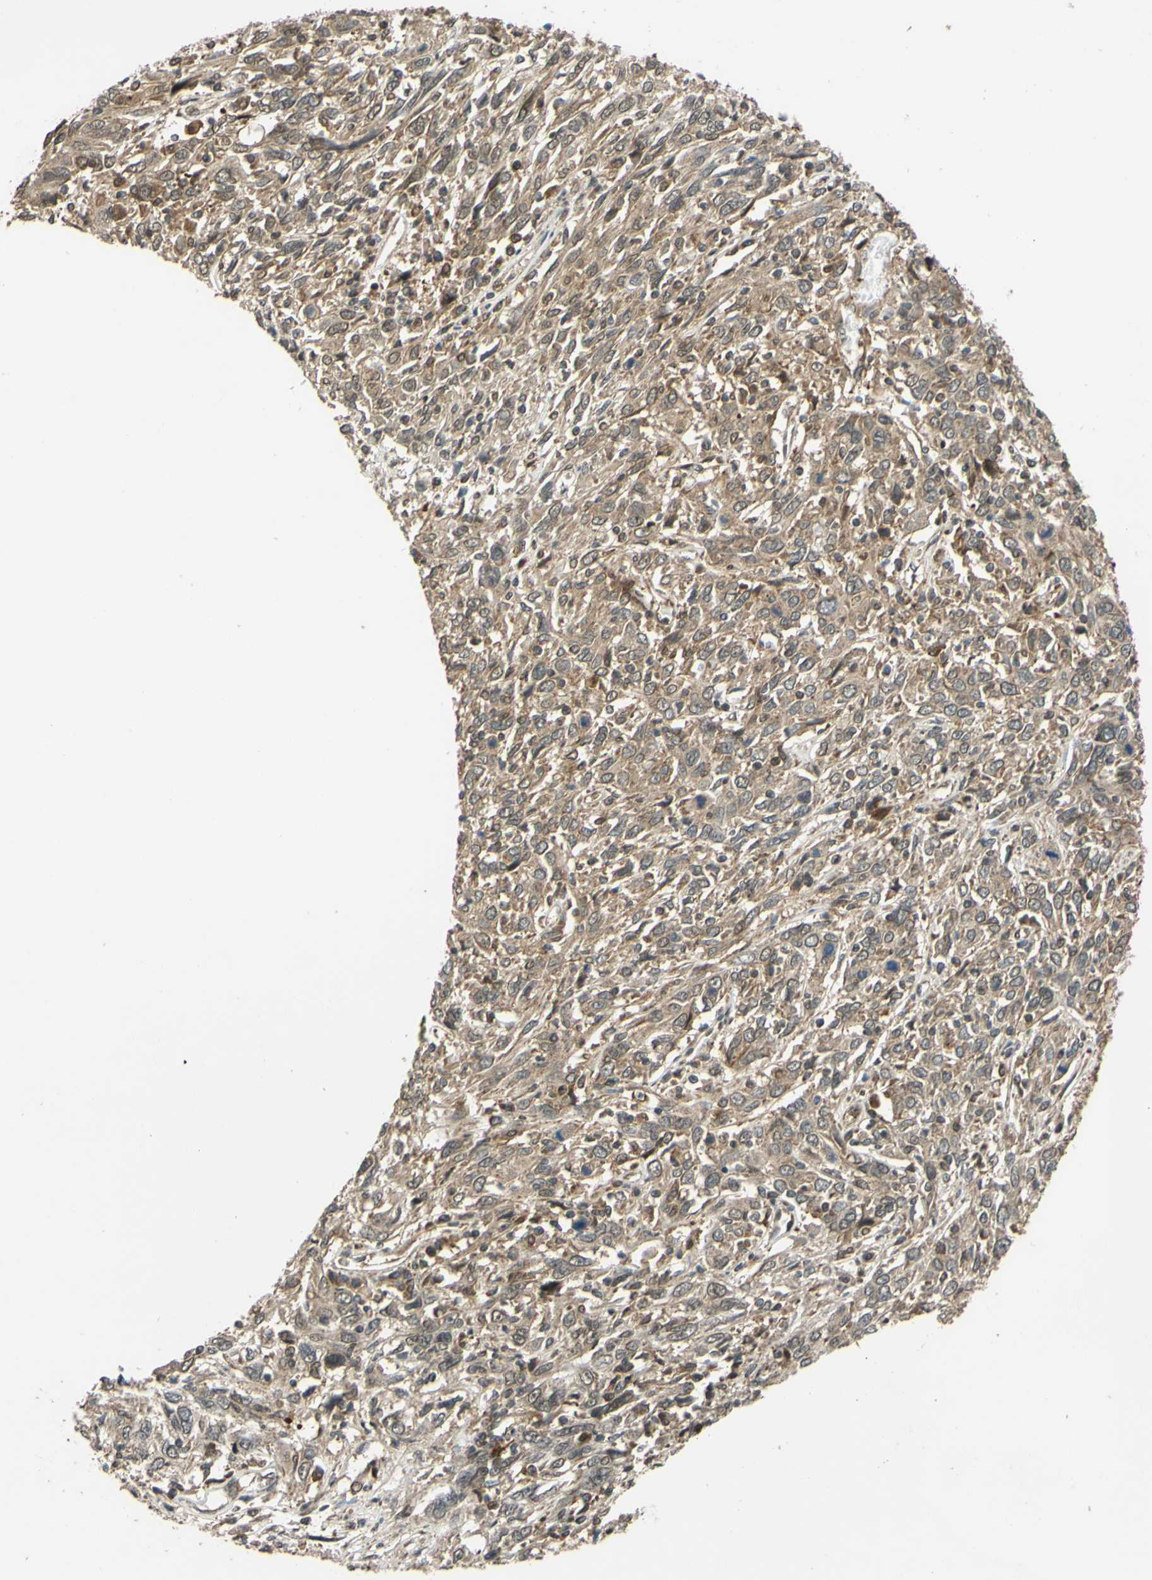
{"staining": {"intensity": "weak", "quantity": ">75%", "location": "cytoplasmic/membranous"}, "tissue": "cervical cancer", "cell_type": "Tumor cells", "image_type": "cancer", "snomed": [{"axis": "morphology", "description": "Squamous cell carcinoma, NOS"}, {"axis": "topography", "description": "Cervix"}], "caption": "Weak cytoplasmic/membranous staining for a protein is appreciated in about >75% of tumor cells of cervical squamous cell carcinoma using immunohistochemistry.", "gene": "ABCC8", "patient": {"sex": "female", "age": 46}}